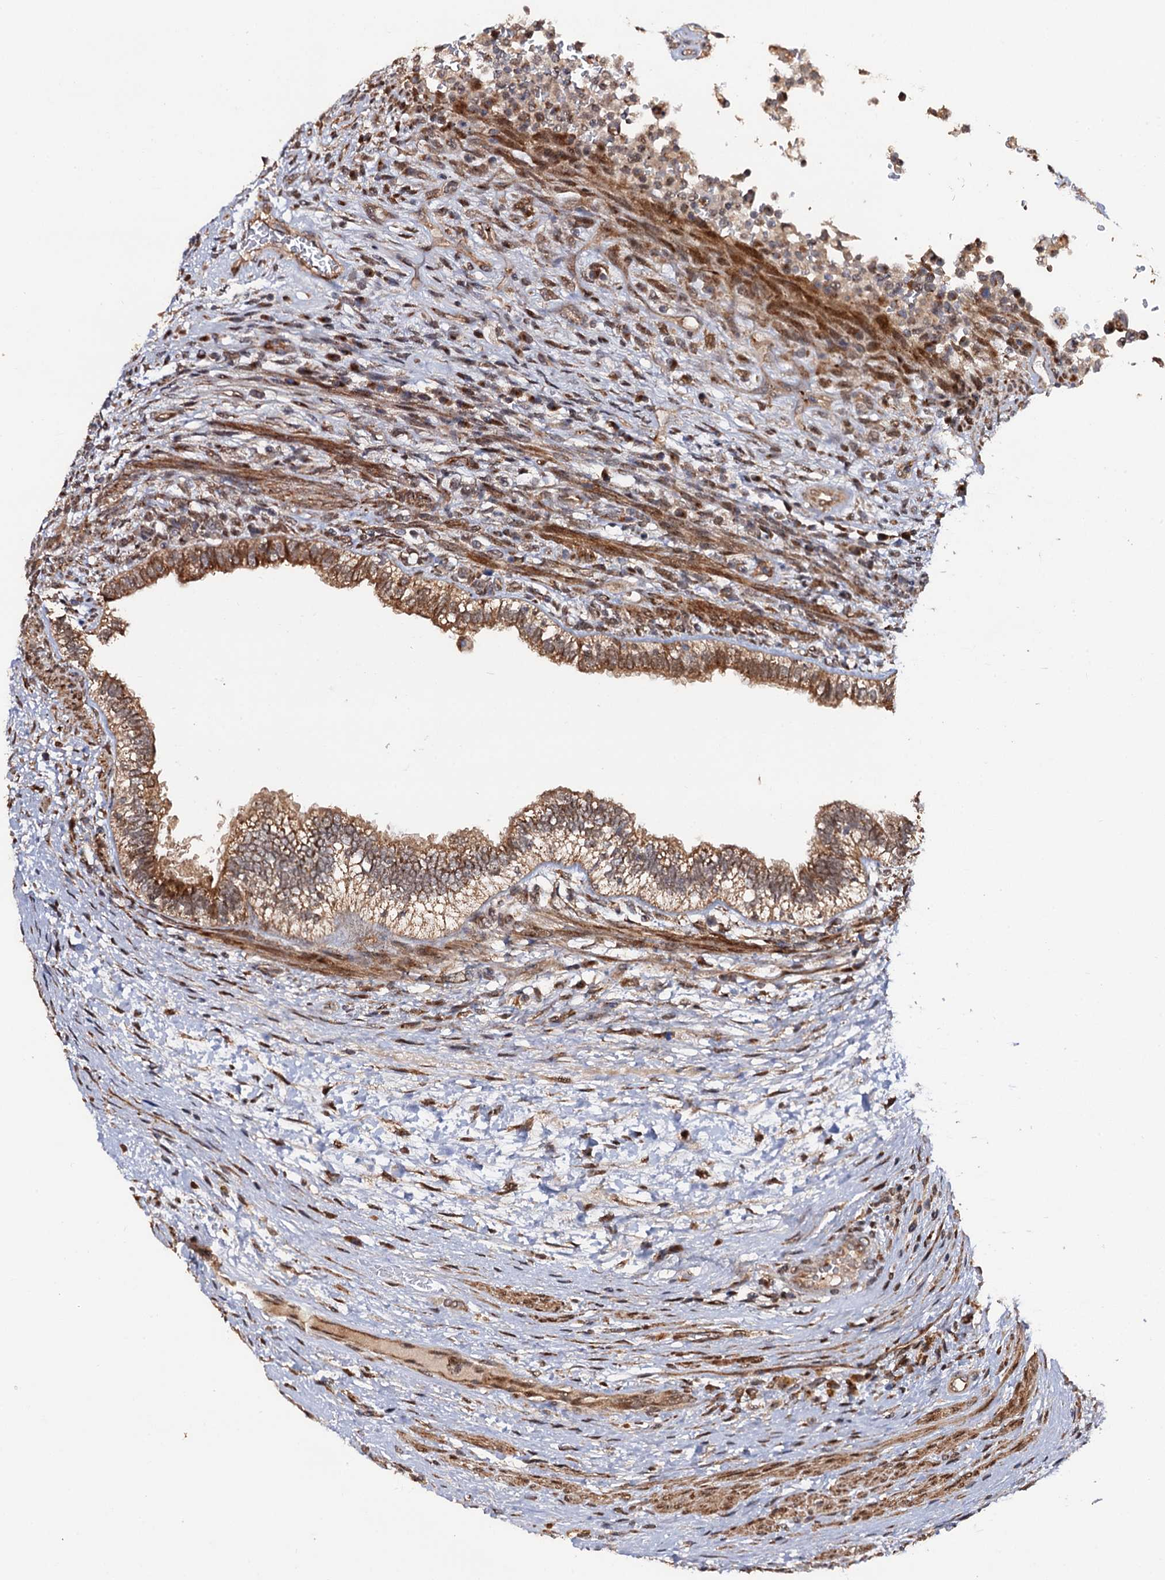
{"staining": {"intensity": "moderate", "quantity": ">75%", "location": "cytoplasmic/membranous"}, "tissue": "testis cancer", "cell_type": "Tumor cells", "image_type": "cancer", "snomed": [{"axis": "morphology", "description": "Carcinoma, Embryonal, NOS"}, {"axis": "topography", "description": "Testis"}], "caption": "A brown stain highlights moderate cytoplasmic/membranous positivity of a protein in human testis embryonal carcinoma tumor cells.", "gene": "LRRC63", "patient": {"sex": "male", "age": 26}}